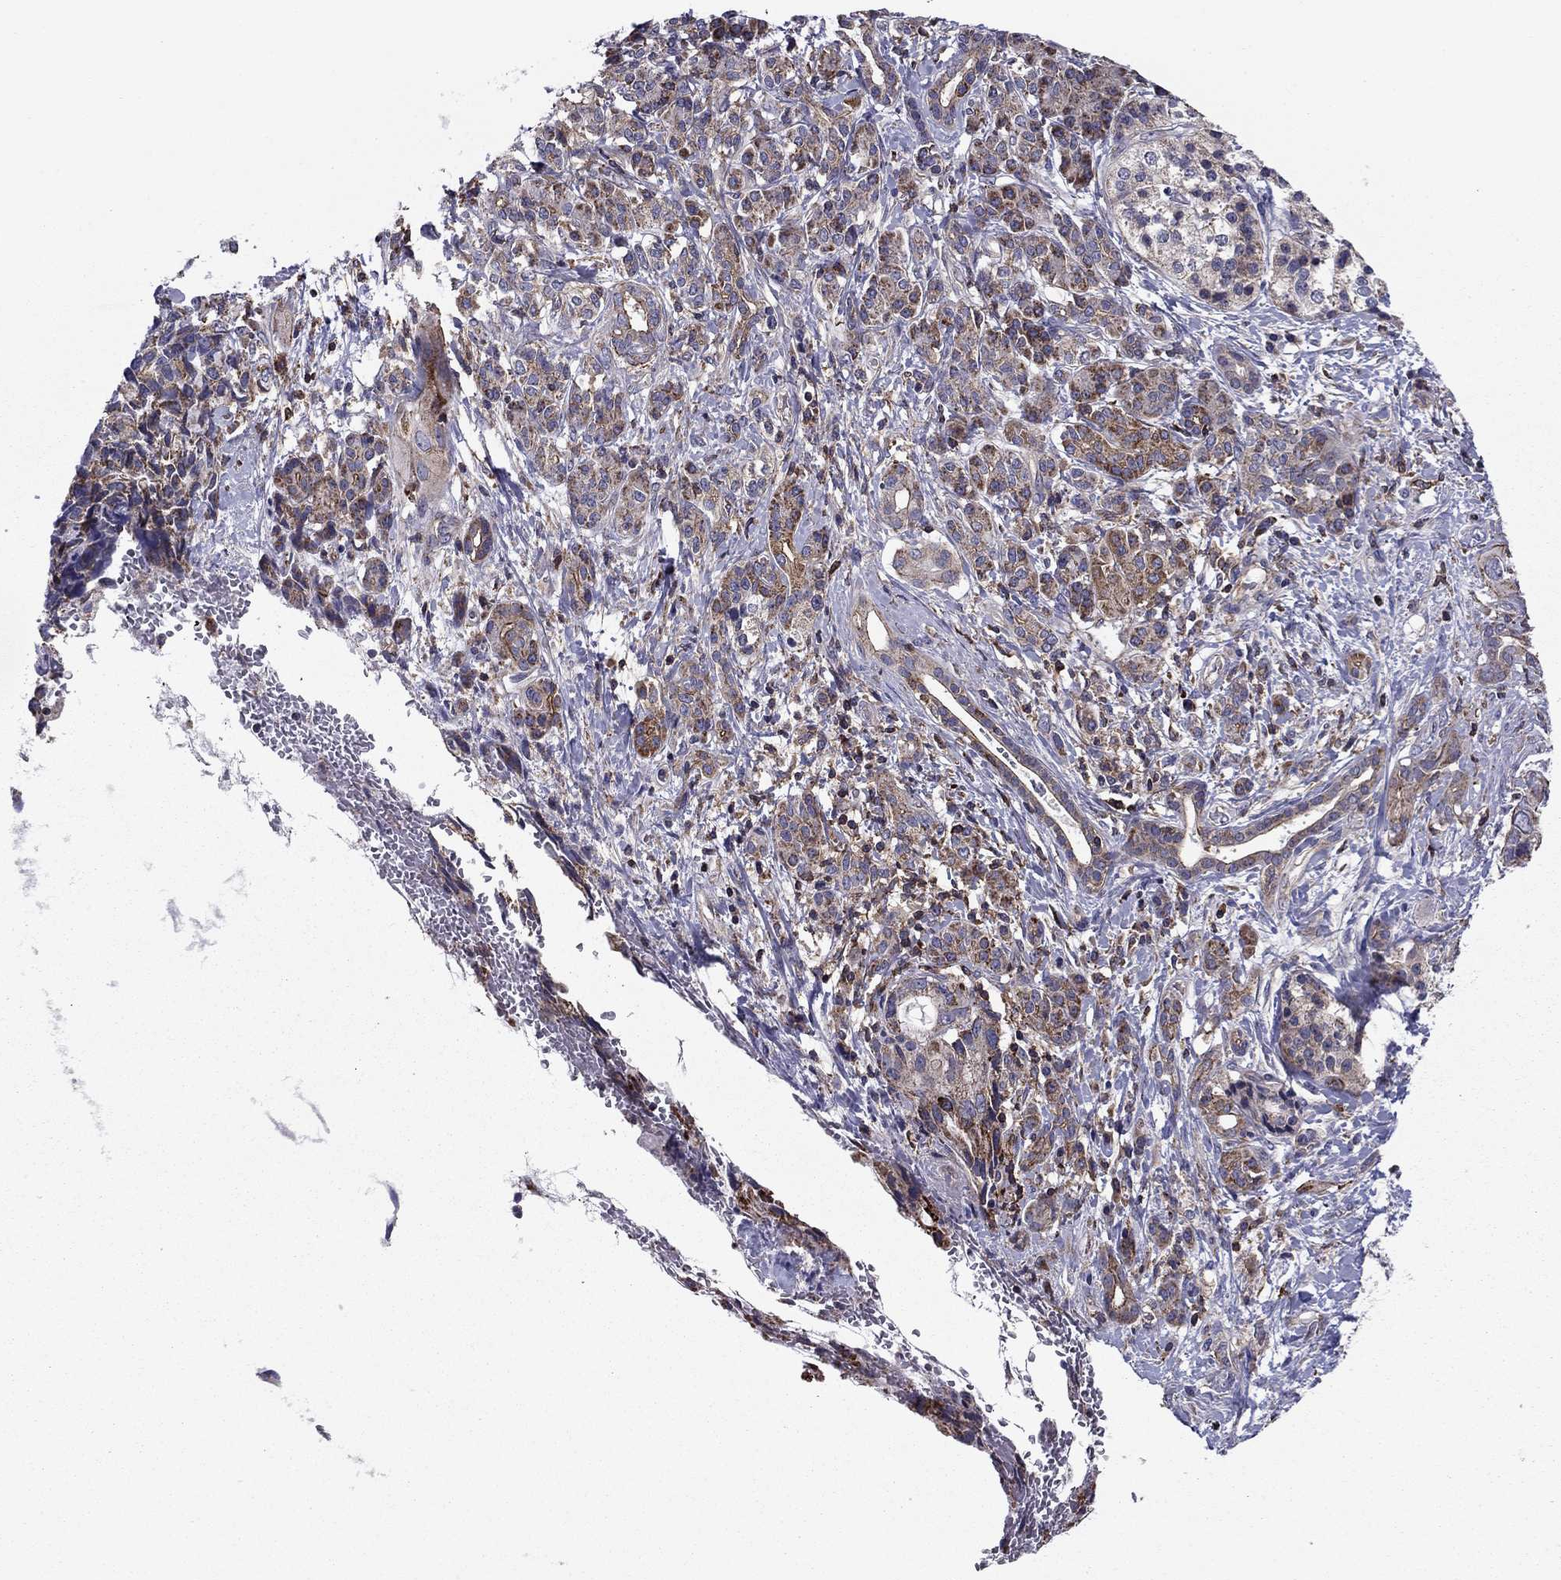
{"staining": {"intensity": "moderate", "quantity": "<25%", "location": "cytoplasmic/membranous"}, "tissue": "pancreatic cancer", "cell_type": "Tumor cells", "image_type": "cancer", "snomed": [{"axis": "morphology", "description": "Adenocarcinoma, NOS"}, {"axis": "topography", "description": "Pancreas"}], "caption": "Human pancreatic cancer stained for a protein (brown) exhibits moderate cytoplasmic/membranous positive expression in approximately <25% of tumor cells.", "gene": "ALG6", "patient": {"sex": "female", "age": 56}}